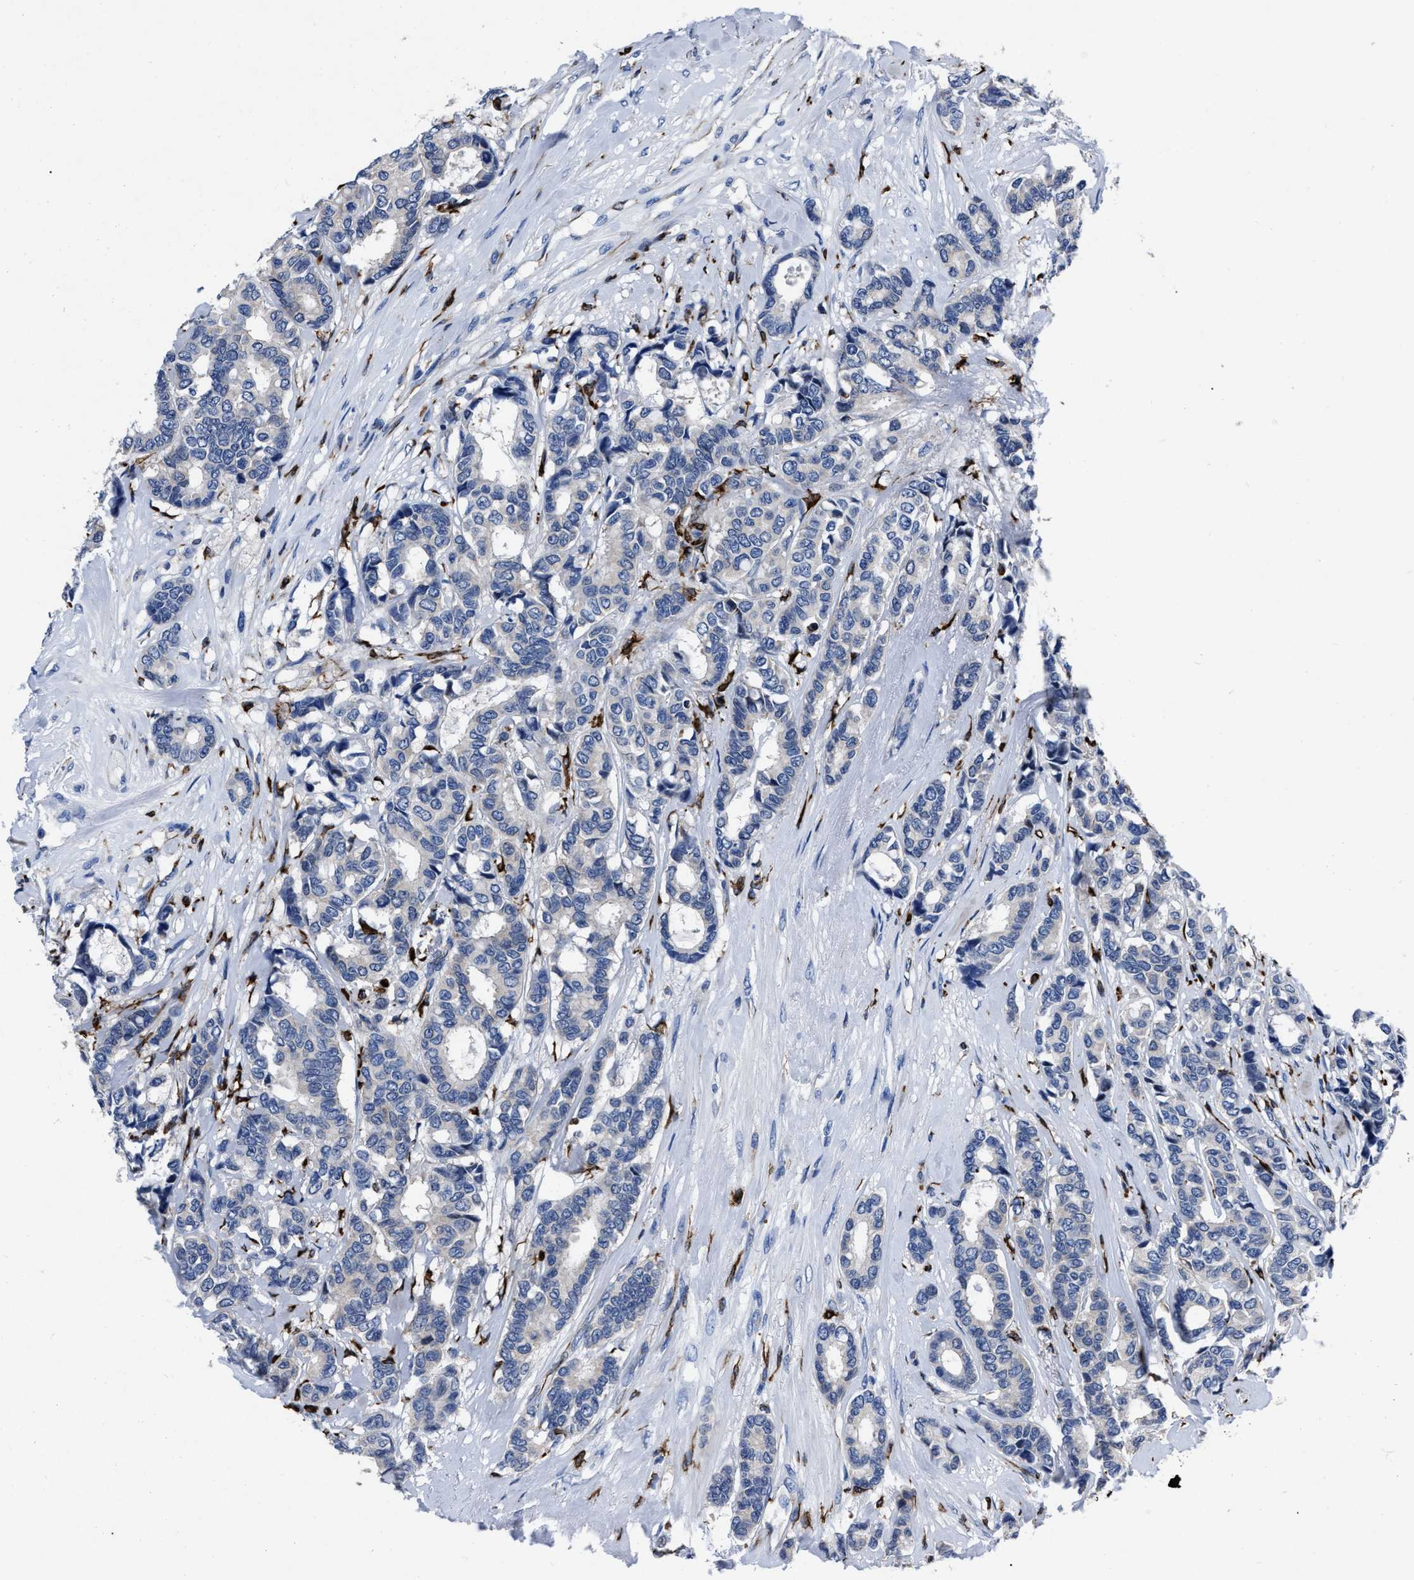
{"staining": {"intensity": "negative", "quantity": "none", "location": "none"}, "tissue": "breast cancer", "cell_type": "Tumor cells", "image_type": "cancer", "snomed": [{"axis": "morphology", "description": "Duct carcinoma"}, {"axis": "topography", "description": "Breast"}], "caption": "DAB immunohistochemical staining of breast cancer (infiltrating ductal carcinoma) exhibits no significant positivity in tumor cells.", "gene": "OR10G3", "patient": {"sex": "female", "age": 87}}